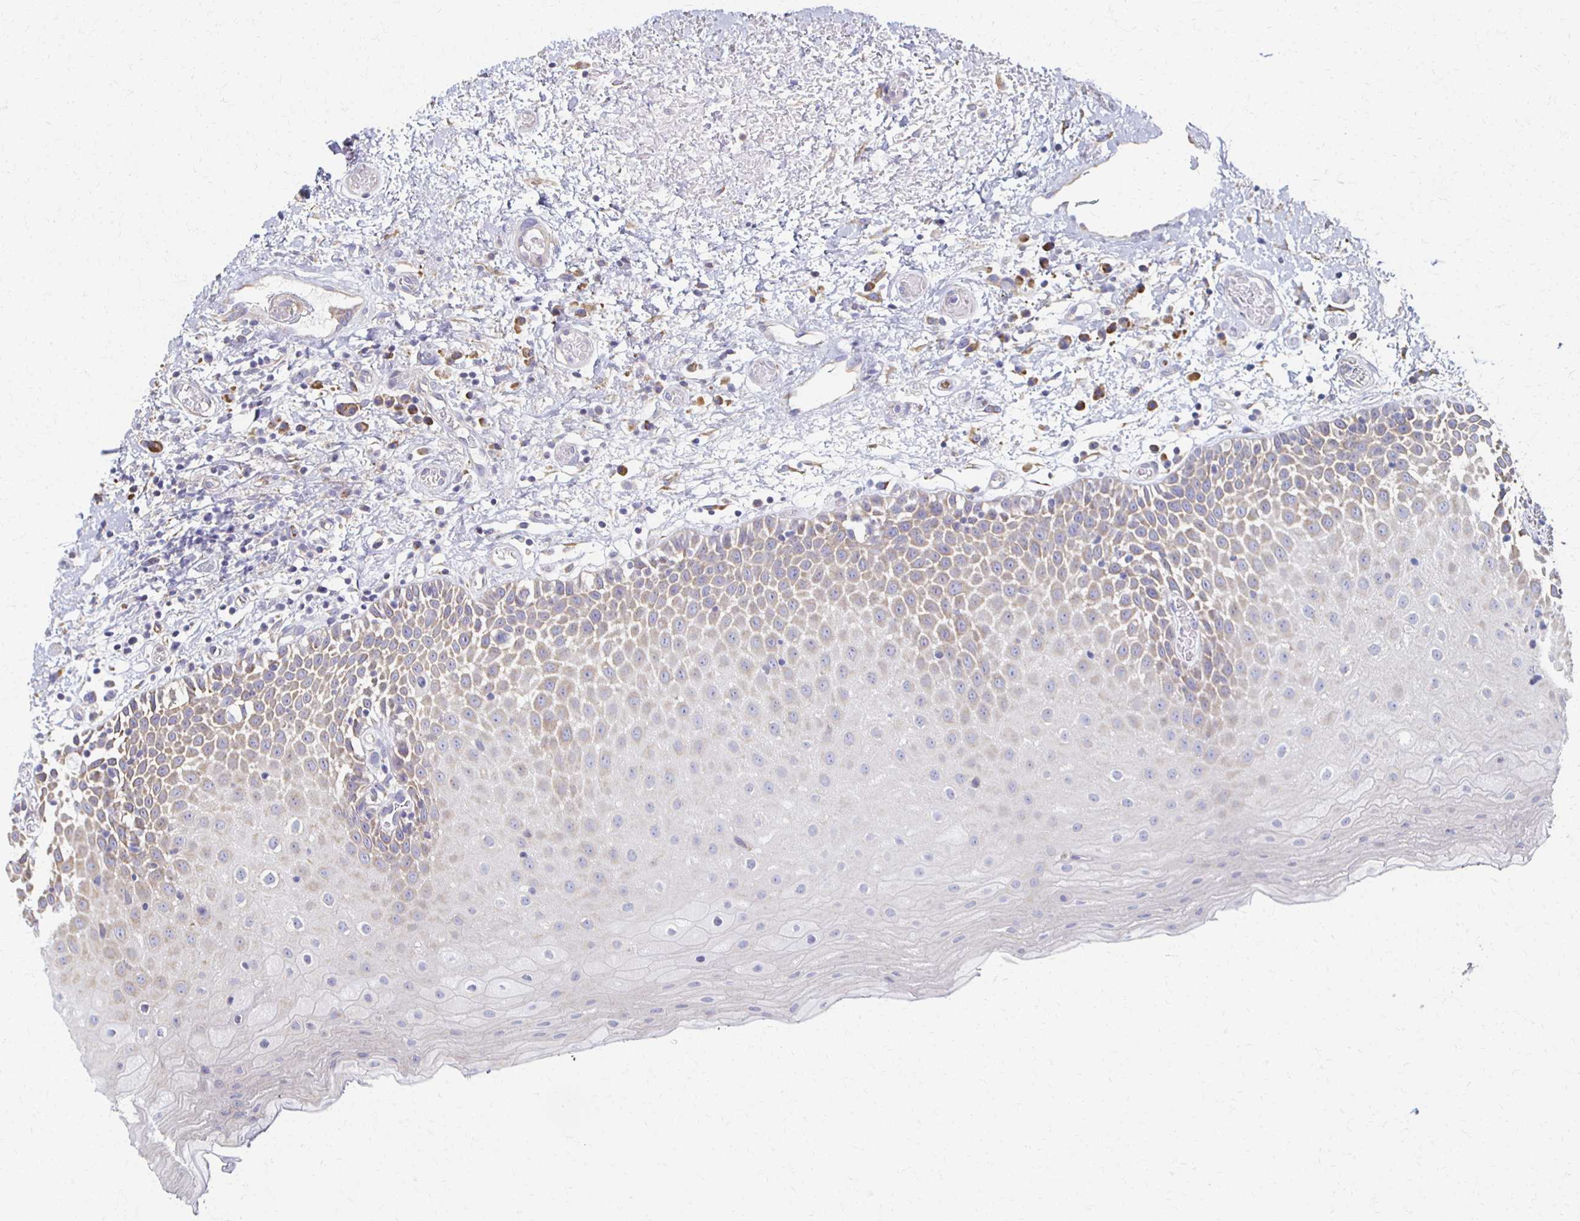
{"staining": {"intensity": "weak", "quantity": "25%-75%", "location": "cytoplasmic/membranous"}, "tissue": "oral mucosa", "cell_type": "Squamous epithelial cells", "image_type": "normal", "snomed": [{"axis": "morphology", "description": "Normal tissue, NOS"}, {"axis": "topography", "description": "Oral tissue"}], "caption": "Immunohistochemical staining of unremarkable oral mucosa exhibits low levels of weak cytoplasmic/membranous staining in about 25%-75% of squamous epithelial cells. The staining was performed using DAB, with brown indicating positive protein expression. Nuclei are stained blue with hematoxylin.", "gene": "ATP1A3", "patient": {"sex": "female", "age": 82}}